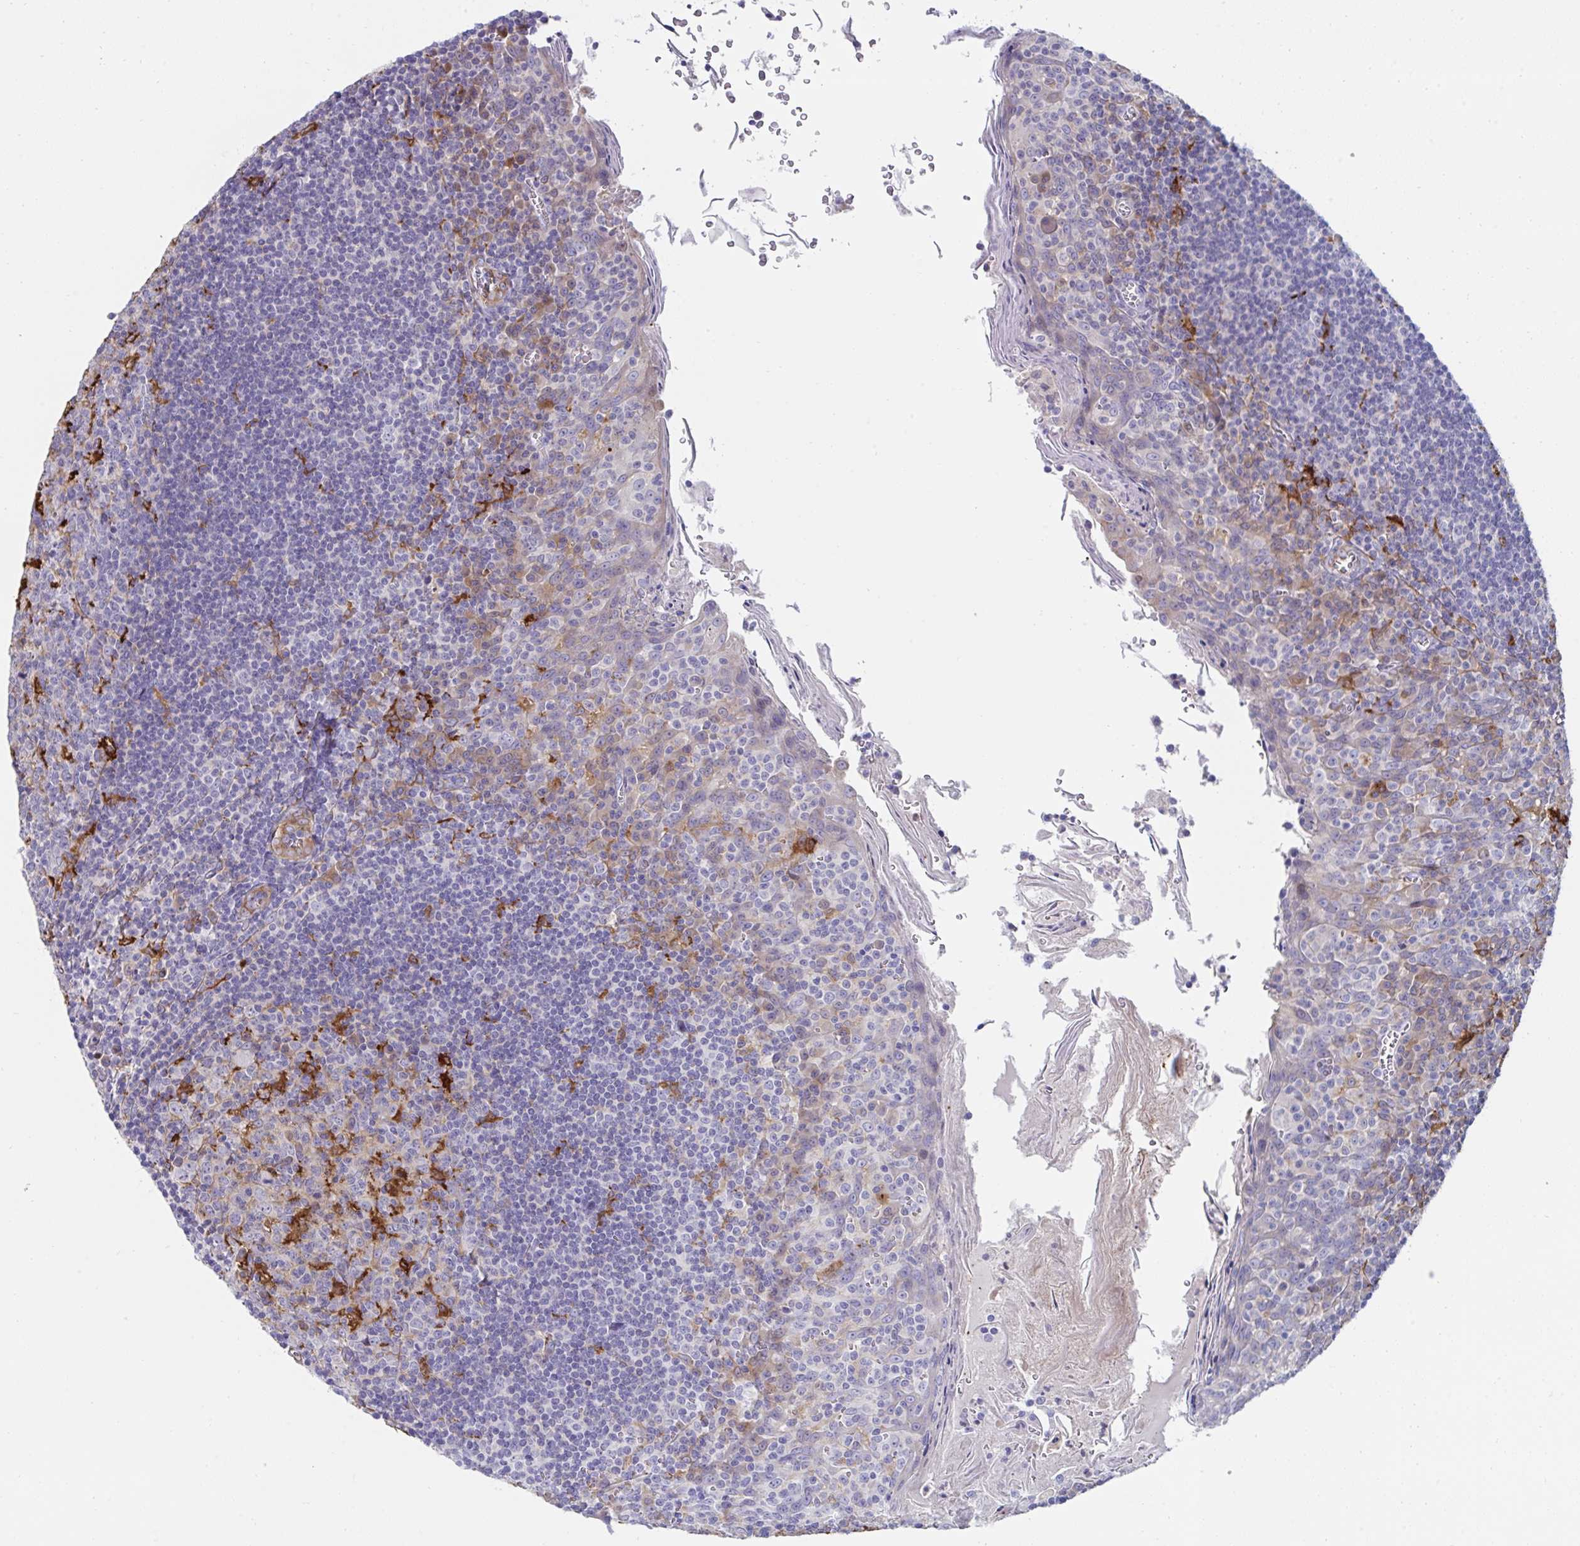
{"staining": {"intensity": "strong", "quantity": "<25%", "location": "cytoplasmic/membranous"}, "tissue": "tonsil", "cell_type": "Germinal center cells", "image_type": "normal", "snomed": [{"axis": "morphology", "description": "Normal tissue, NOS"}, {"axis": "topography", "description": "Tonsil"}], "caption": "DAB immunohistochemical staining of unremarkable human tonsil demonstrates strong cytoplasmic/membranous protein expression in about <25% of germinal center cells.", "gene": "FBXL13", "patient": {"sex": "male", "age": 27}}